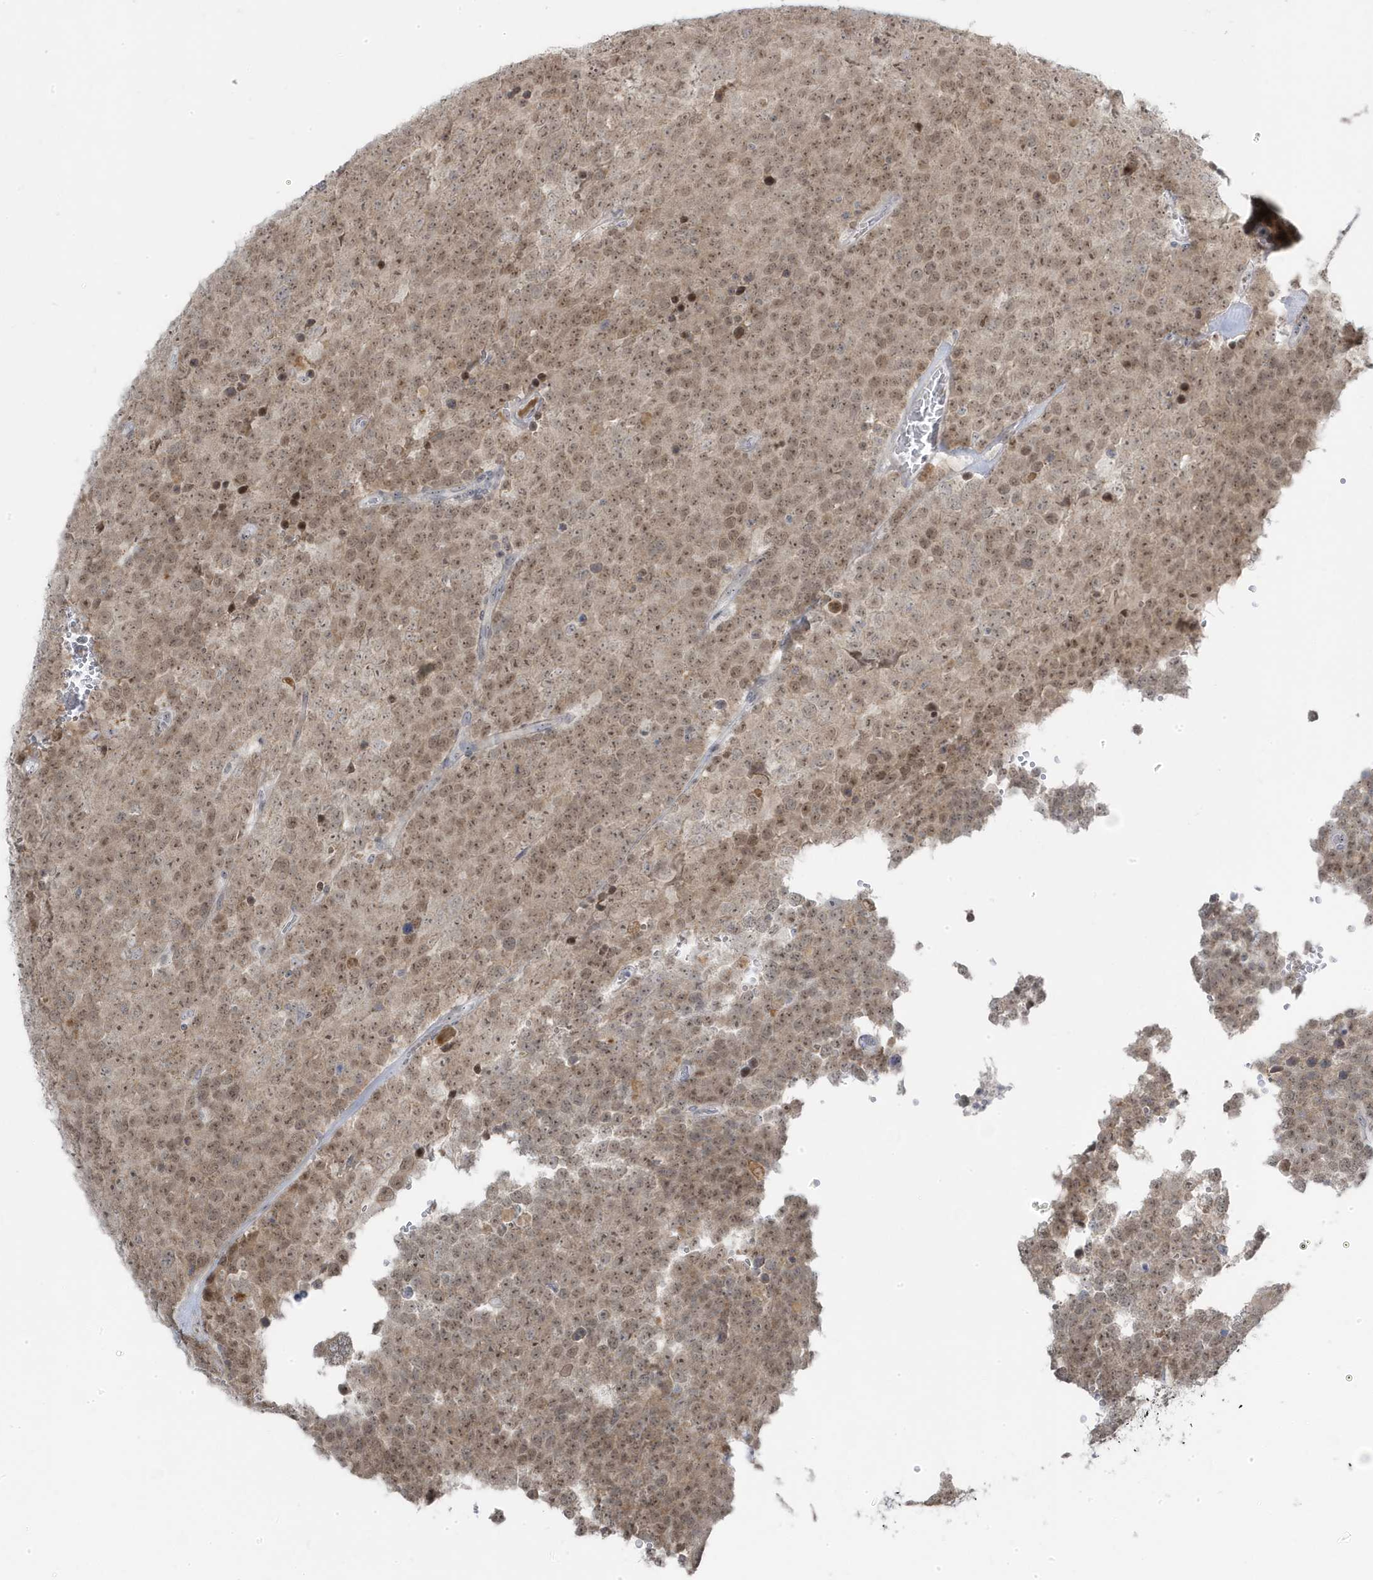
{"staining": {"intensity": "moderate", "quantity": ">75%", "location": "cytoplasmic/membranous,nuclear"}, "tissue": "testis cancer", "cell_type": "Tumor cells", "image_type": "cancer", "snomed": [{"axis": "morphology", "description": "Seminoma, NOS"}, {"axis": "topography", "description": "Testis"}], "caption": "An image of testis seminoma stained for a protein demonstrates moderate cytoplasmic/membranous and nuclear brown staining in tumor cells. Using DAB (3,3'-diaminobenzidine) (brown) and hematoxylin (blue) stains, captured at high magnification using brightfield microscopy.", "gene": "TSEN15", "patient": {"sex": "male", "age": 71}}